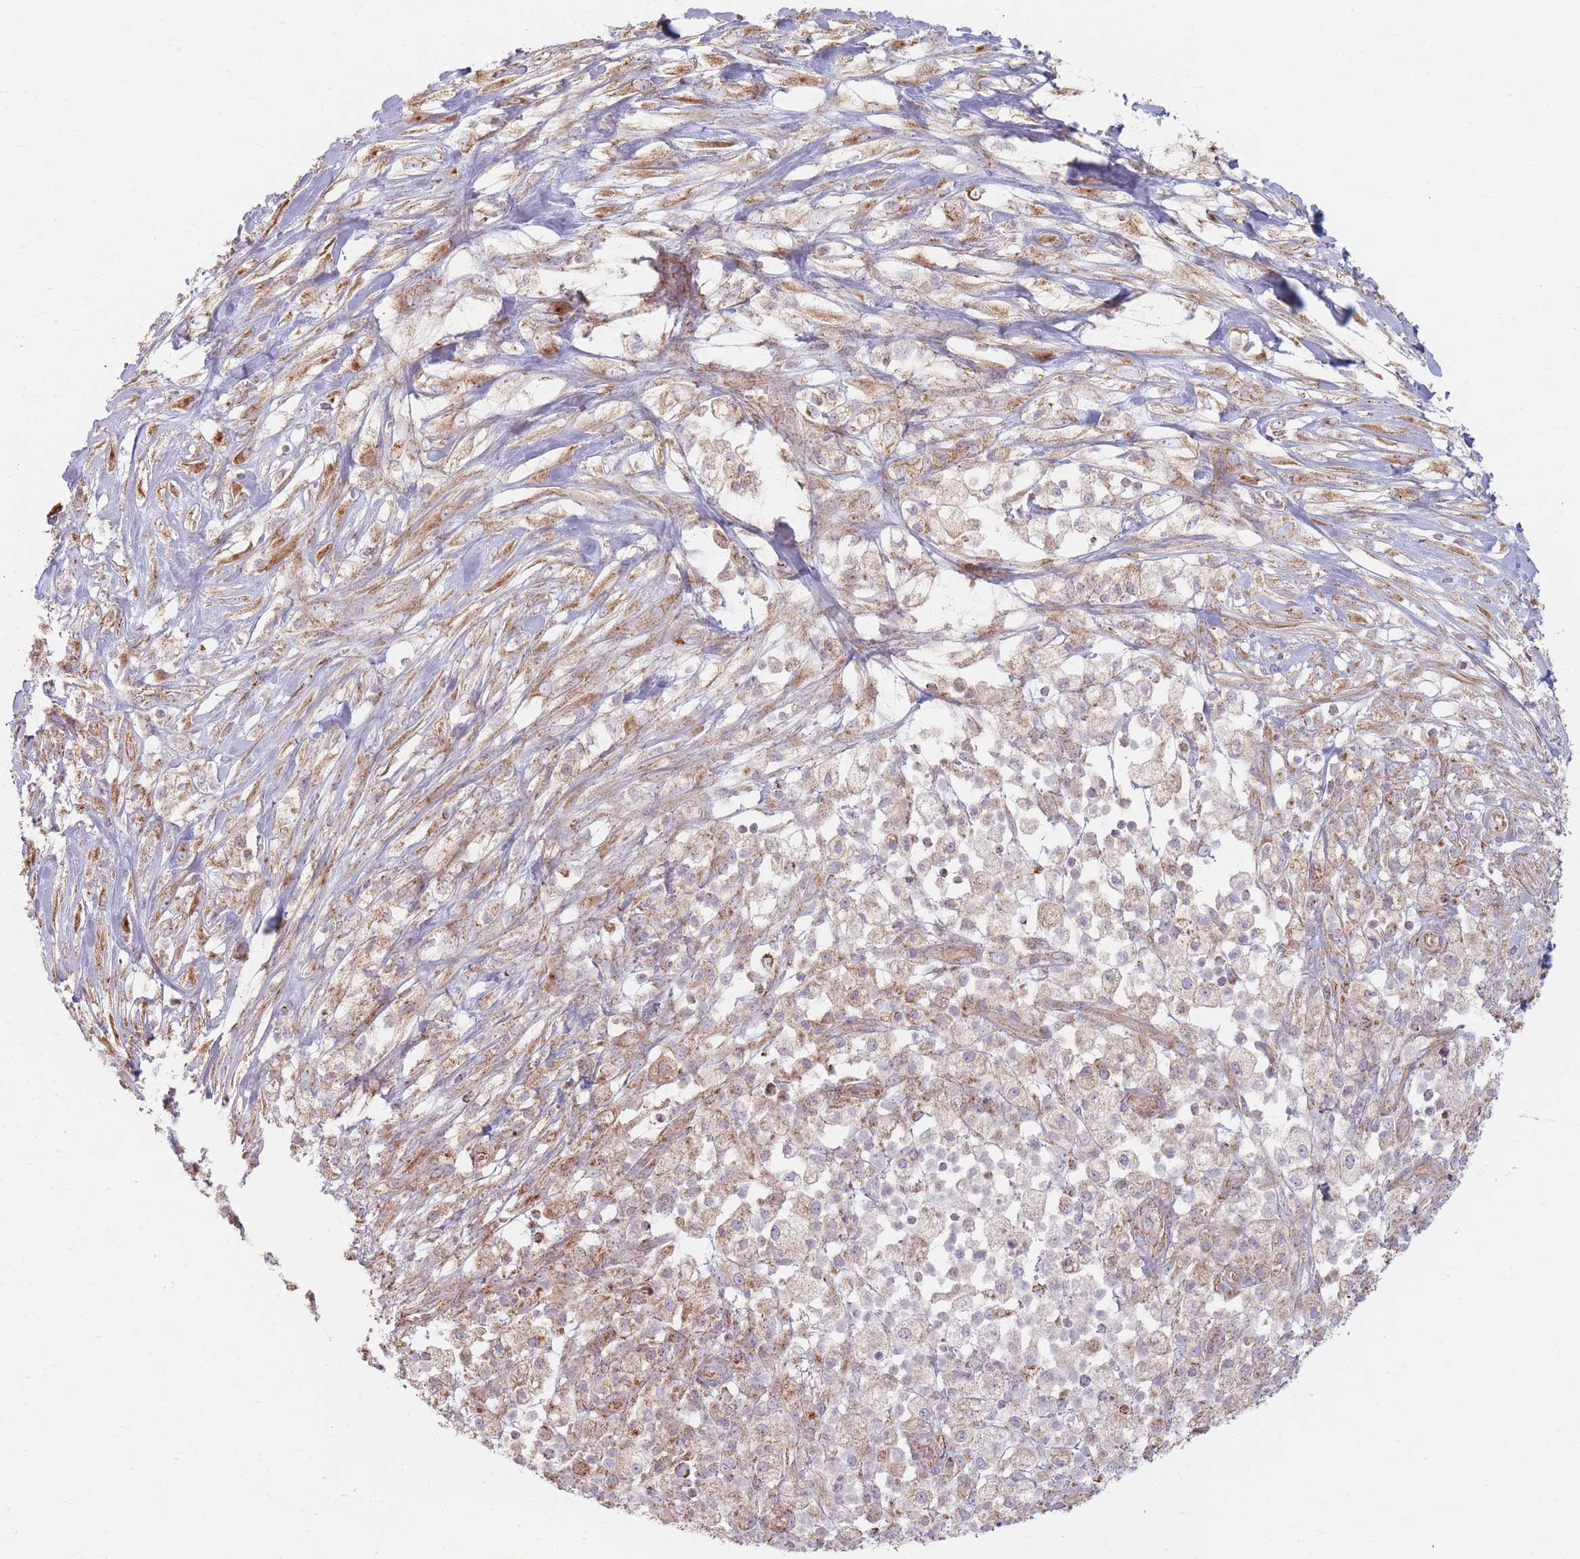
{"staining": {"intensity": "weak", "quantity": ">75%", "location": "cytoplasmic/membranous"}, "tissue": "pancreatic cancer", "cell_type": "Tumor cells", "image_type": "cancer", "snomed": [{"axis": "morphology", "description": "Adenocarcinoma, NOS"}, {"axis": "topography", "description": "Pancreas"}], "caption": "The image demonstrates a brown stain indicating the presence of a protein in the cytoplasmic/membranous of tumor cells in pancreatic cancer (adenocarcinoma). (Brightfield microscopy of DAB IHC at high magnification).", "gene": "ESRP2", "patient": {"sex": "female", "age": 72}}